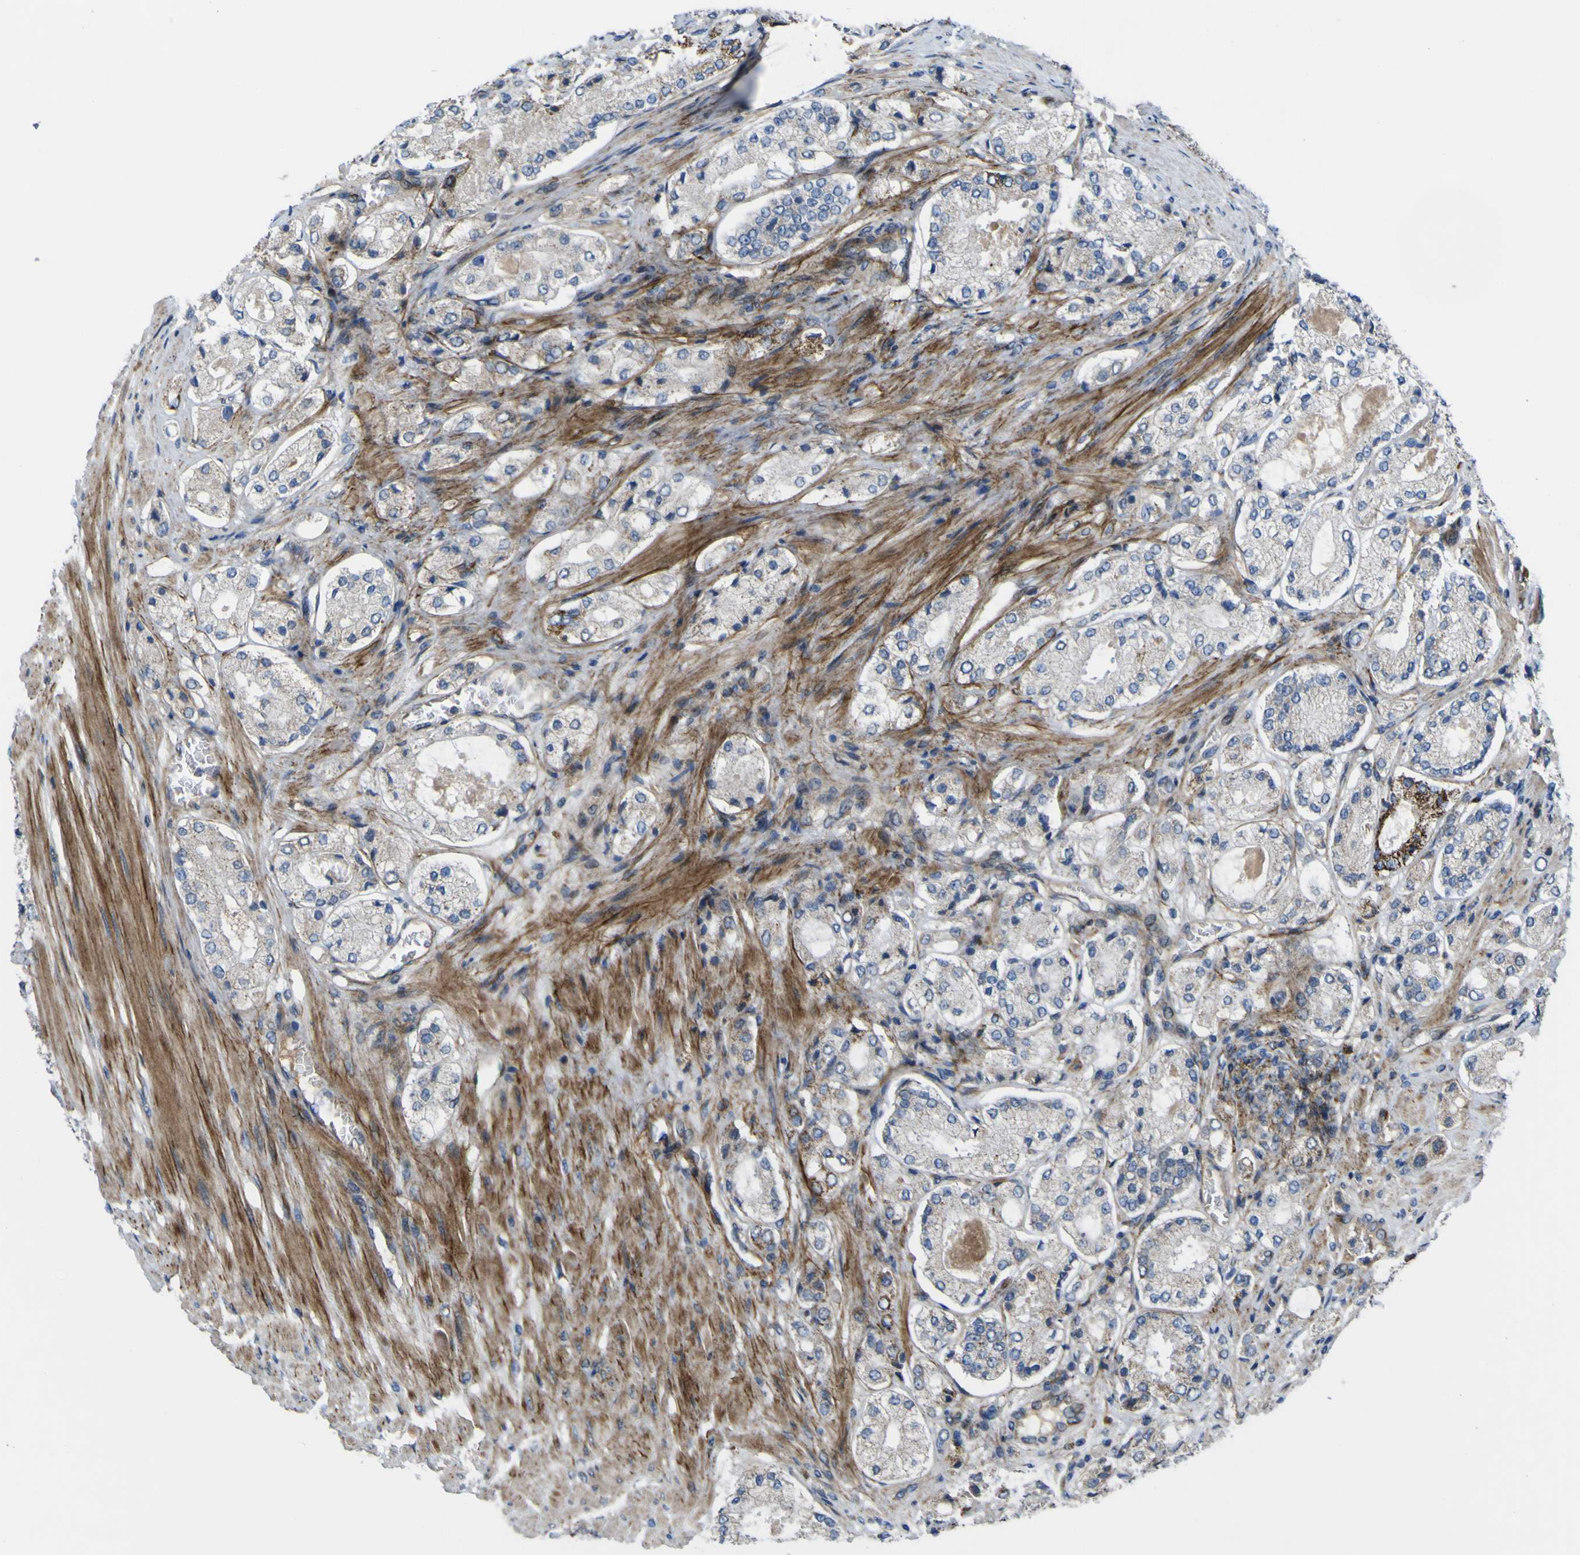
{"staining": {"intensity": "moderate", "quantity": "<25%", "location": "cytoplasmic/membranous"}, "tissue": "prostate cancer", "cell_type": "Tumor cells", "image_type": "cancer", "snomed": [{"axis": "morphology", "description": "Adenocarcinoma, High grade"}, {"axis": "topography", "description": "Prostate"}], "caption": "An immunohistochemistry image of tumor tissue is shown. Protein staining in brown shows moderate cytoplasmic/membranous positivity in prostate cancer (high-grade adenocarcinoma) within tumor cells. (DAB IHC, brown staining for protein, blue staining for nuclei).", "gene": "GPLD1", "patient": {"sex": "male", "age": 65}}